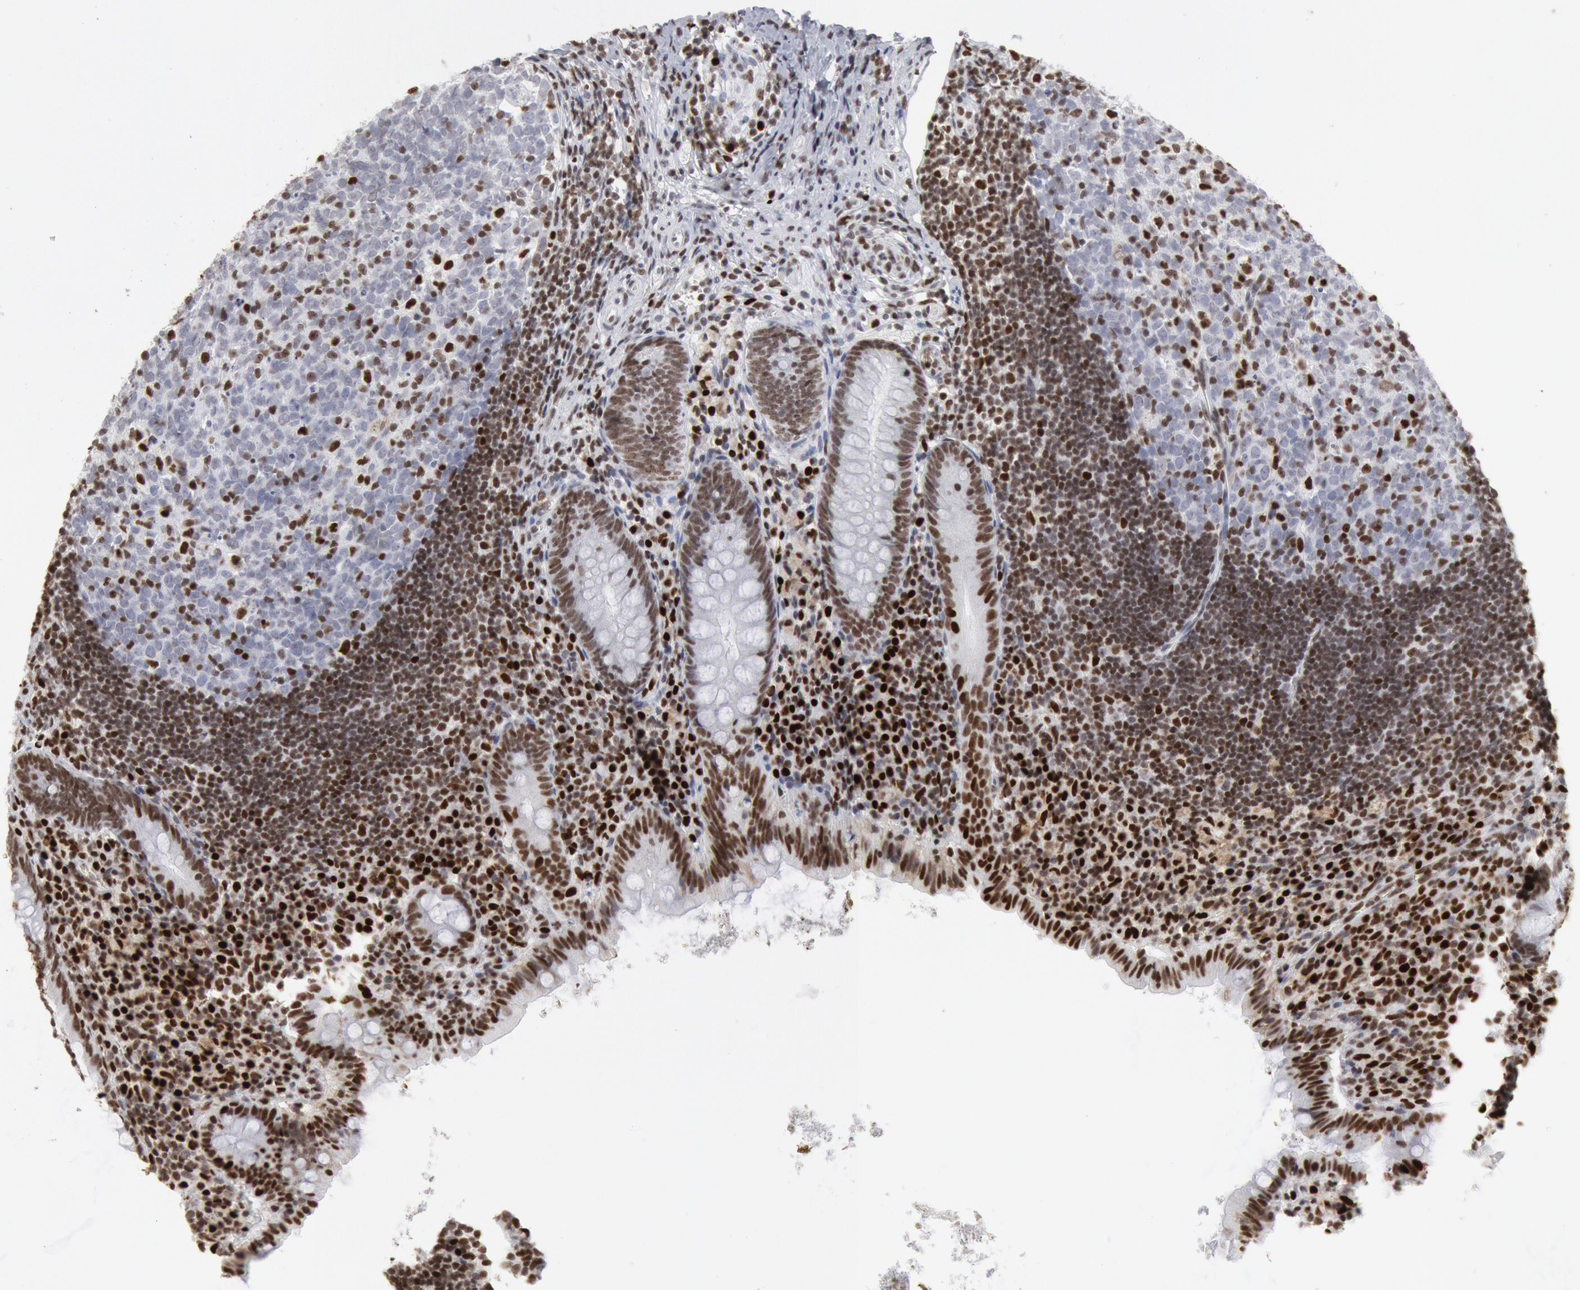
{"staining": {"intensity": "strong", "quantity": ">75%", "location": "nuclear"}, "tissue": "appendix", "cell_type": "Glandular cells", "image_type": "normal", "snomed": [{"axis": "morphology", "description": "Normal tissue, NOS"}, {"axis": "topography", "description": "Appendix"}], "caption": "An immunohistochemistry (IHC) photomicrograph of benign tissue is shown. Protein staining in brown shows strong nuclear positivity in appendix within glandular cells.", "gene": "SUB1", "patient": {"sex": "female", "age": 9}}